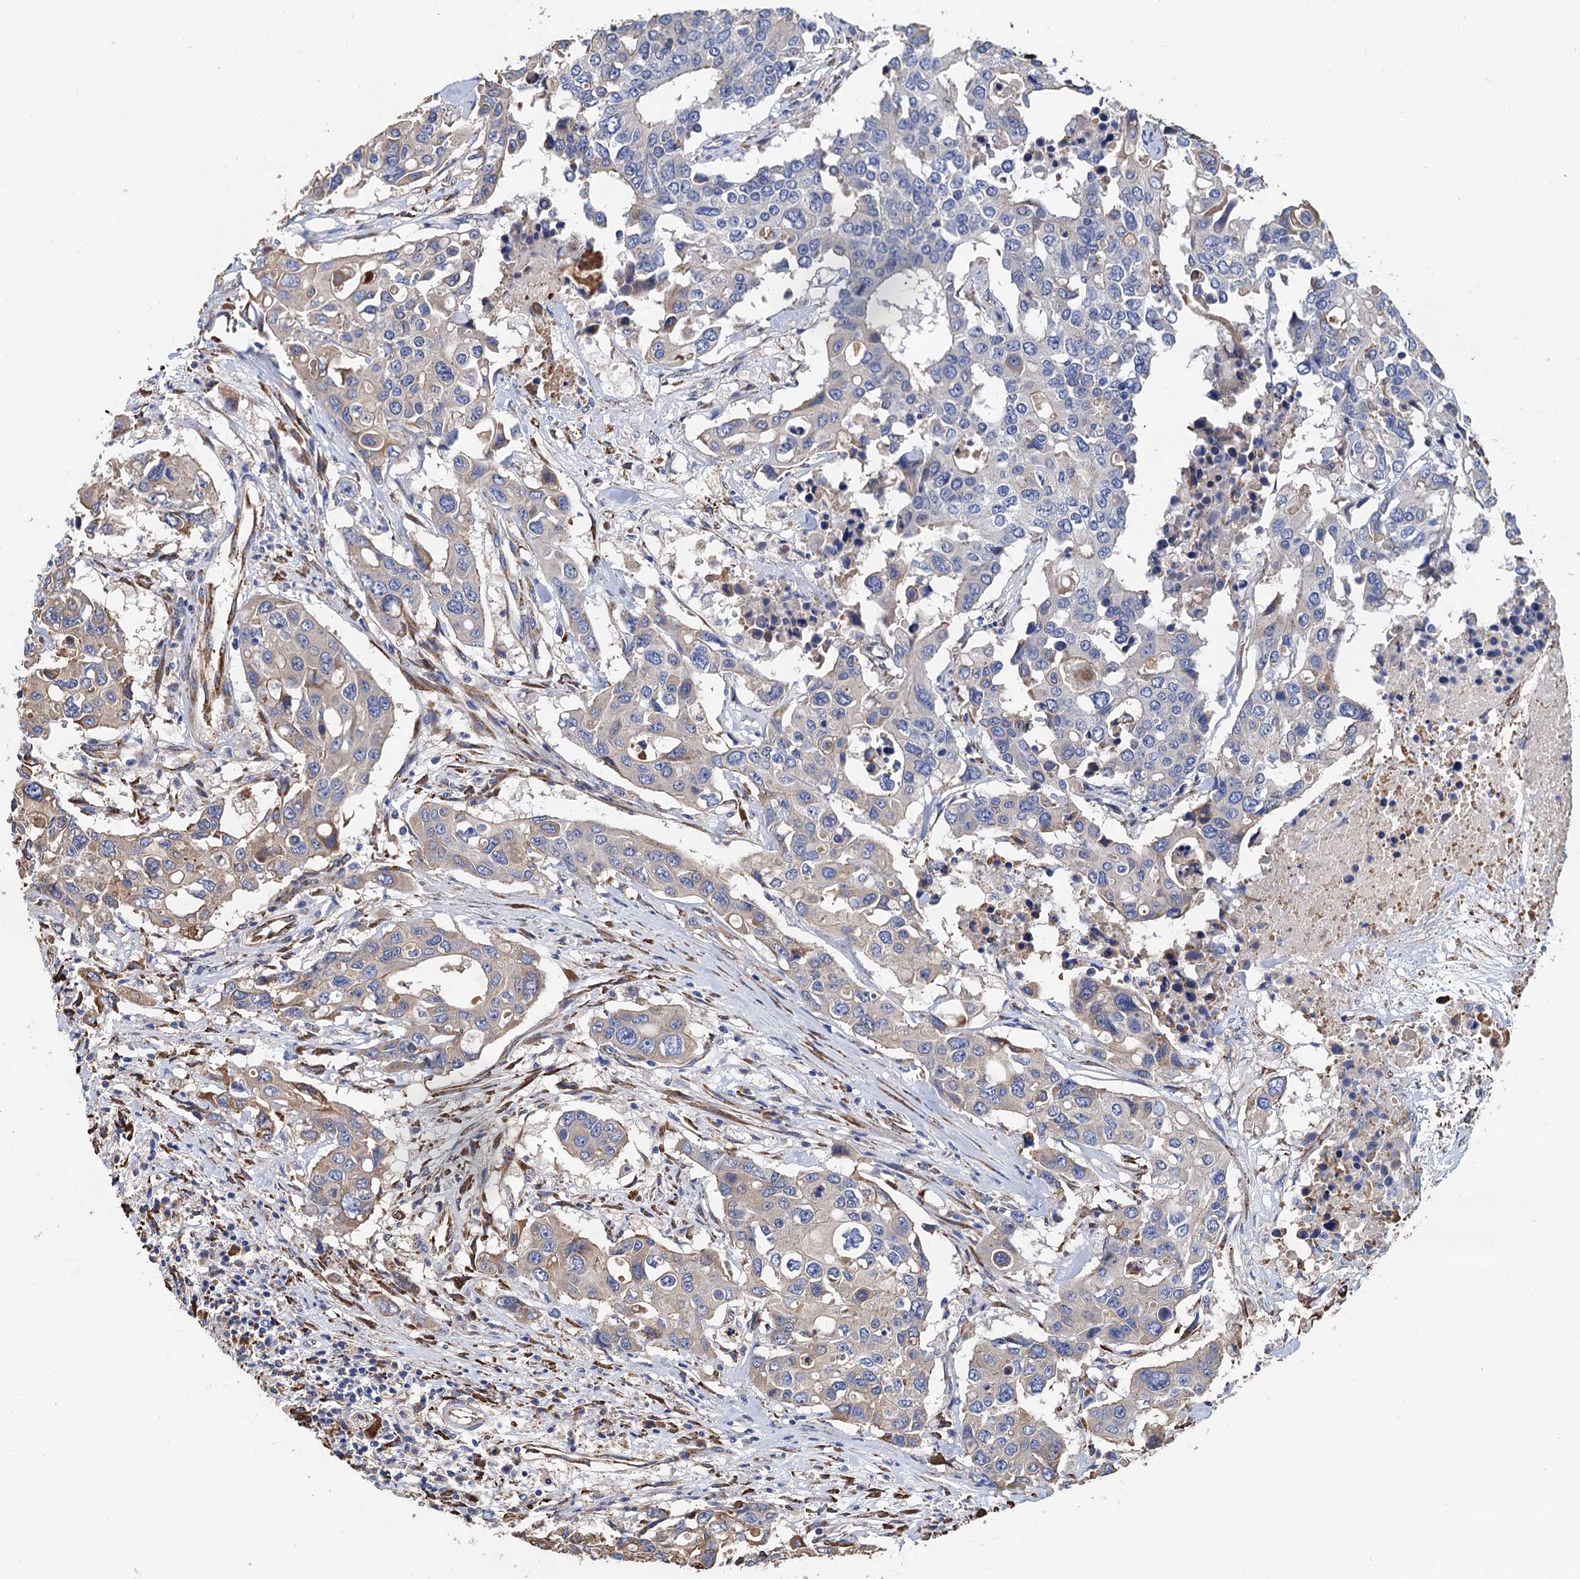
{"staining": {"intensity": "weak", "quantity": "<25%", "location": "cytoplasmic/membranous"}, "tissue": "colorectal cancer", "cell_type": "Tumor cells", "image_type": "cancer", "snomed": [{"axis": "morphology", "description": "Adenocarcinoma, NOS"}, {"axis": "topography", "description": "Colon"}], "caption": "An image of colorectal adenocarcinoma stained for a protein demonstrates no brown staining in tumor cells.", "gene": "CNNM1", "patient": {"sex": "male", "age": 77}}